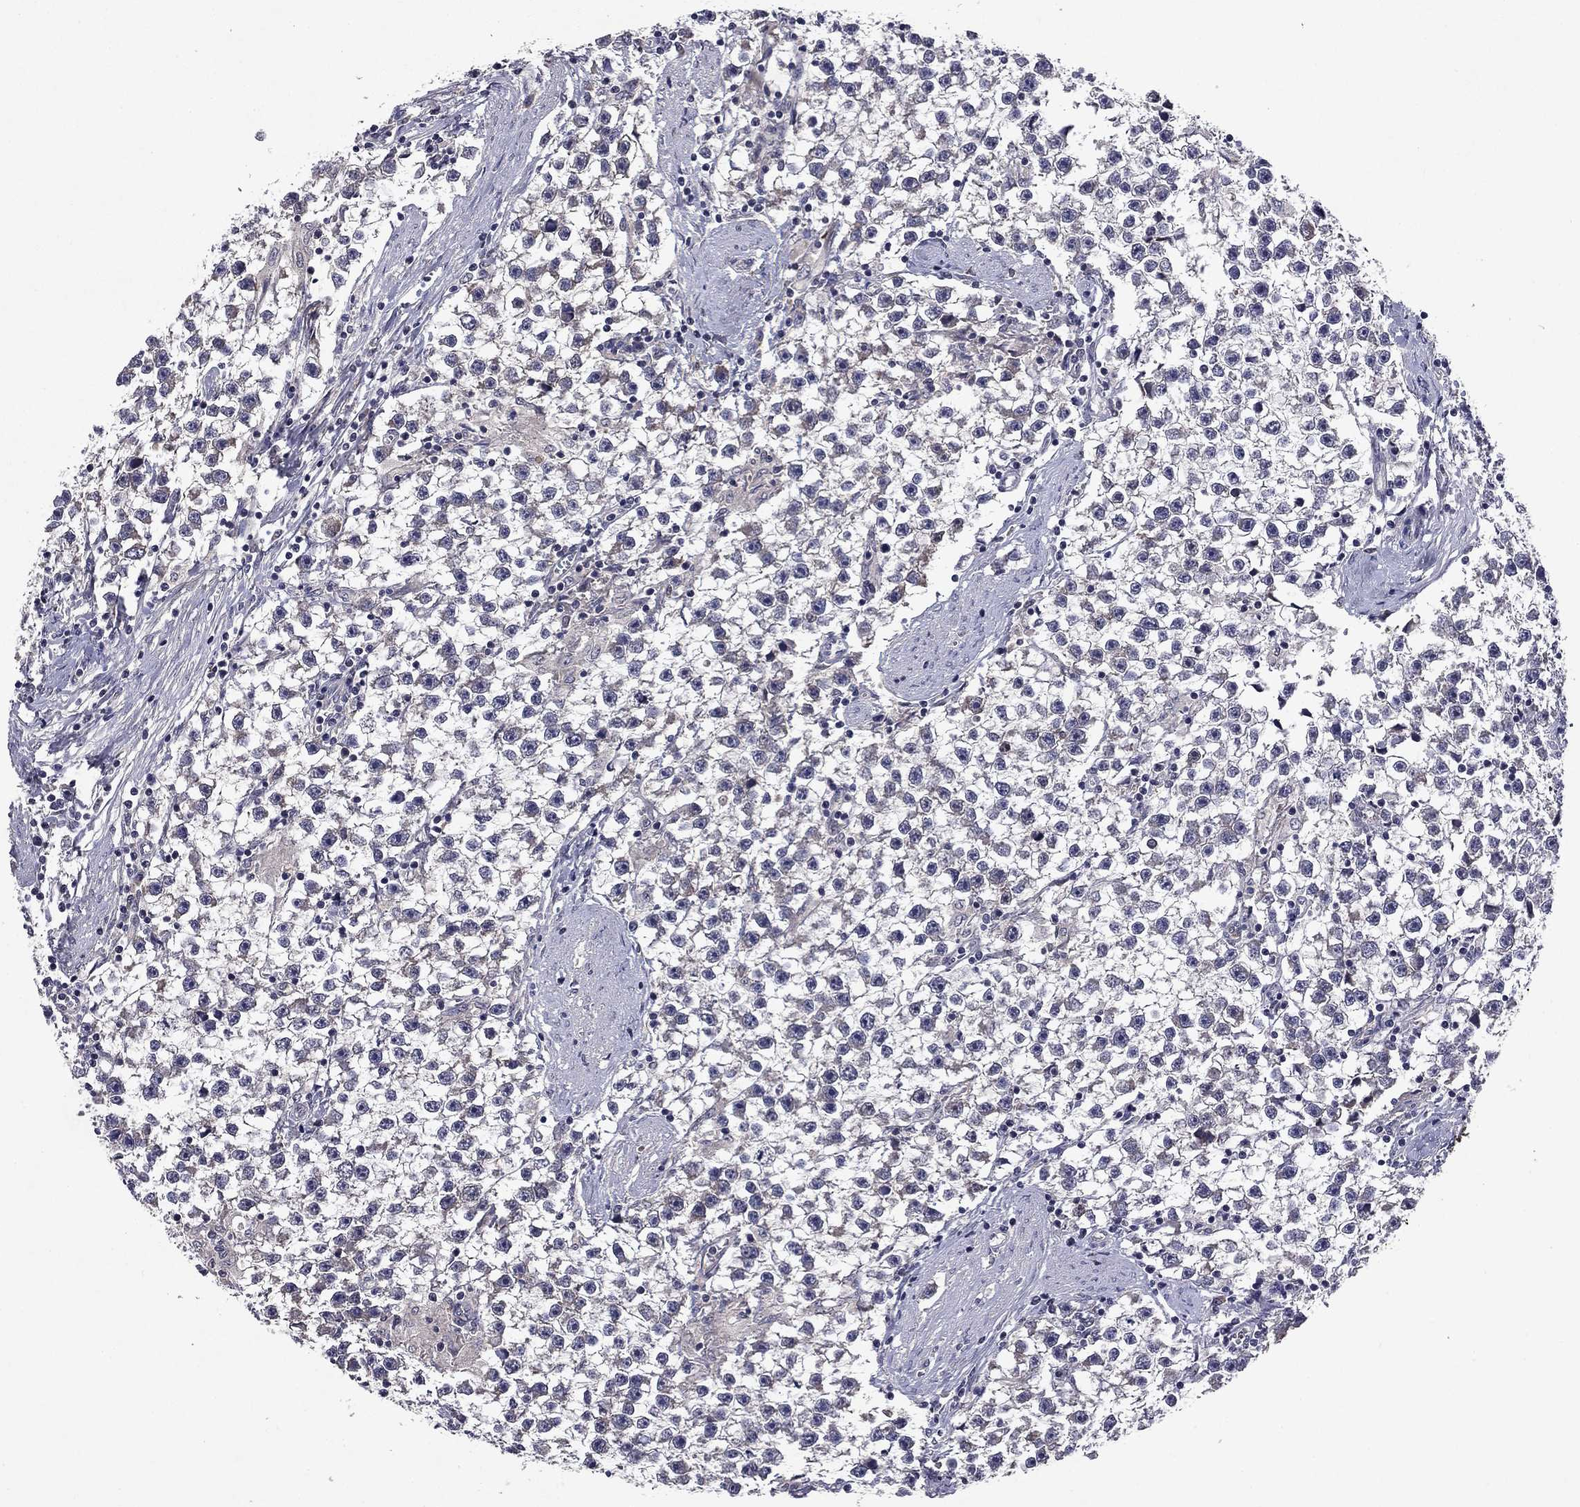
{"staining": {"intensity": "negative", "quantity": "none", "location": "none"}, "tissue": "testis cancer", "cell_type": "Tumor cells", "image_type": "cancer", "snomed": [{"axis": "morphology", "description": "Seminoma, NOS"}, {"axis": "topography", "description": "Testis"}], "caption": "The image displays no staining of tumor cells in testis seminoma.", "gene": "PROS1", "patient": {"sex": "male", "age": 59}}